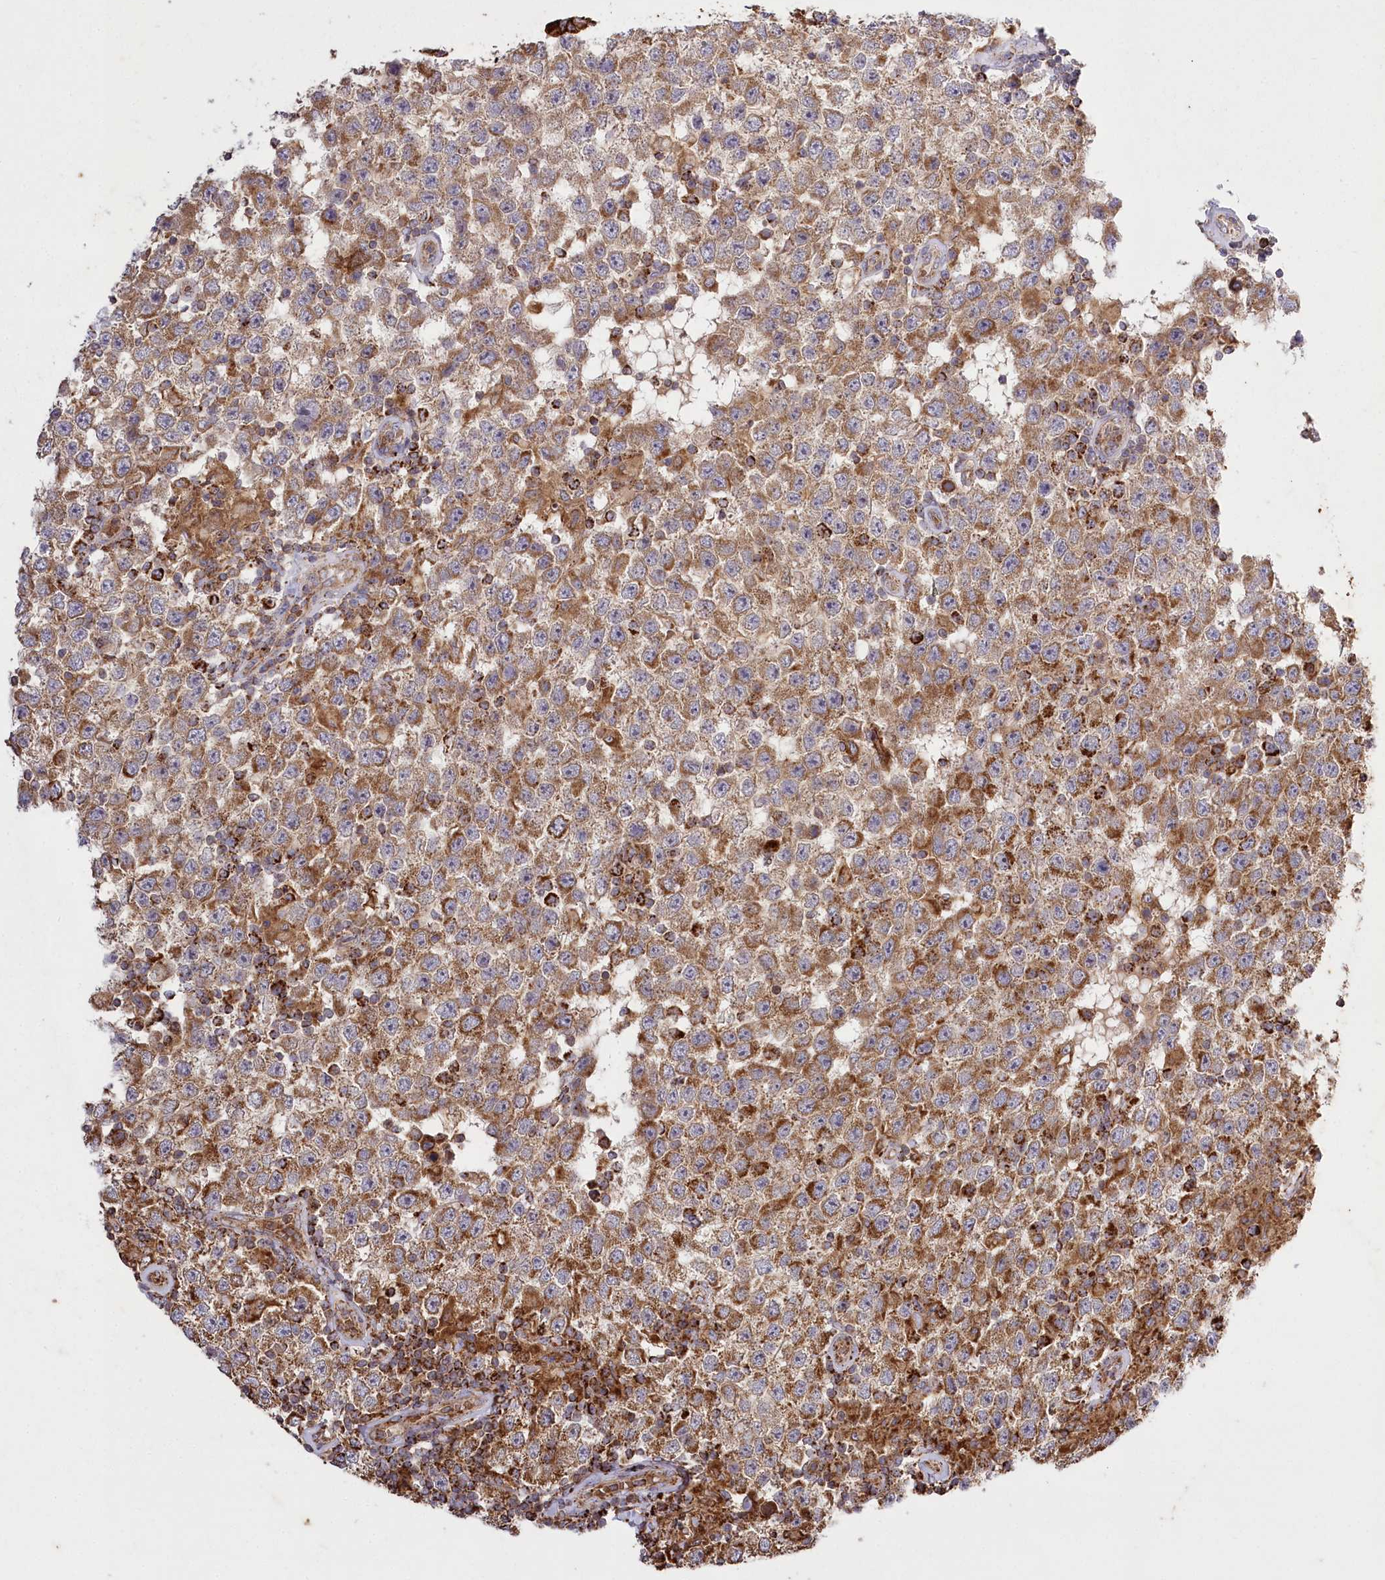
{"staining": {"intensity": "moderate", "quantity": ">75%", "location": "cytoplasmic/membranous"}, "tissue": "testis cancer", "cell_type": "Tumor cells", "image_type": "cancer", "snomed": [{"axis": "morphology", "description": "Normal tissue, NOS"}, {"axis": "morphology", "description": "Urothelial carcinoma, High grade"}, {"axis": "morphology", "description": "Seminoma, NOS"}, {"axis": "morphology", "description": "Carcinoma, Embryonal, NOS"}, {"axis": "topography", "description": "Urinary bladder"}, {"axis": "topography", "description": "Testis"}], "caption": "High-power microscopy captured an immunohistochemistry photomicrograph of testis urothelial carcinoma (high-grade), revealing moderate cytoplasmic/membranous staining in approximately >75% of tumor cells.", "gene": "CARD19", "patient": {"sex": "male", "age": 41}}